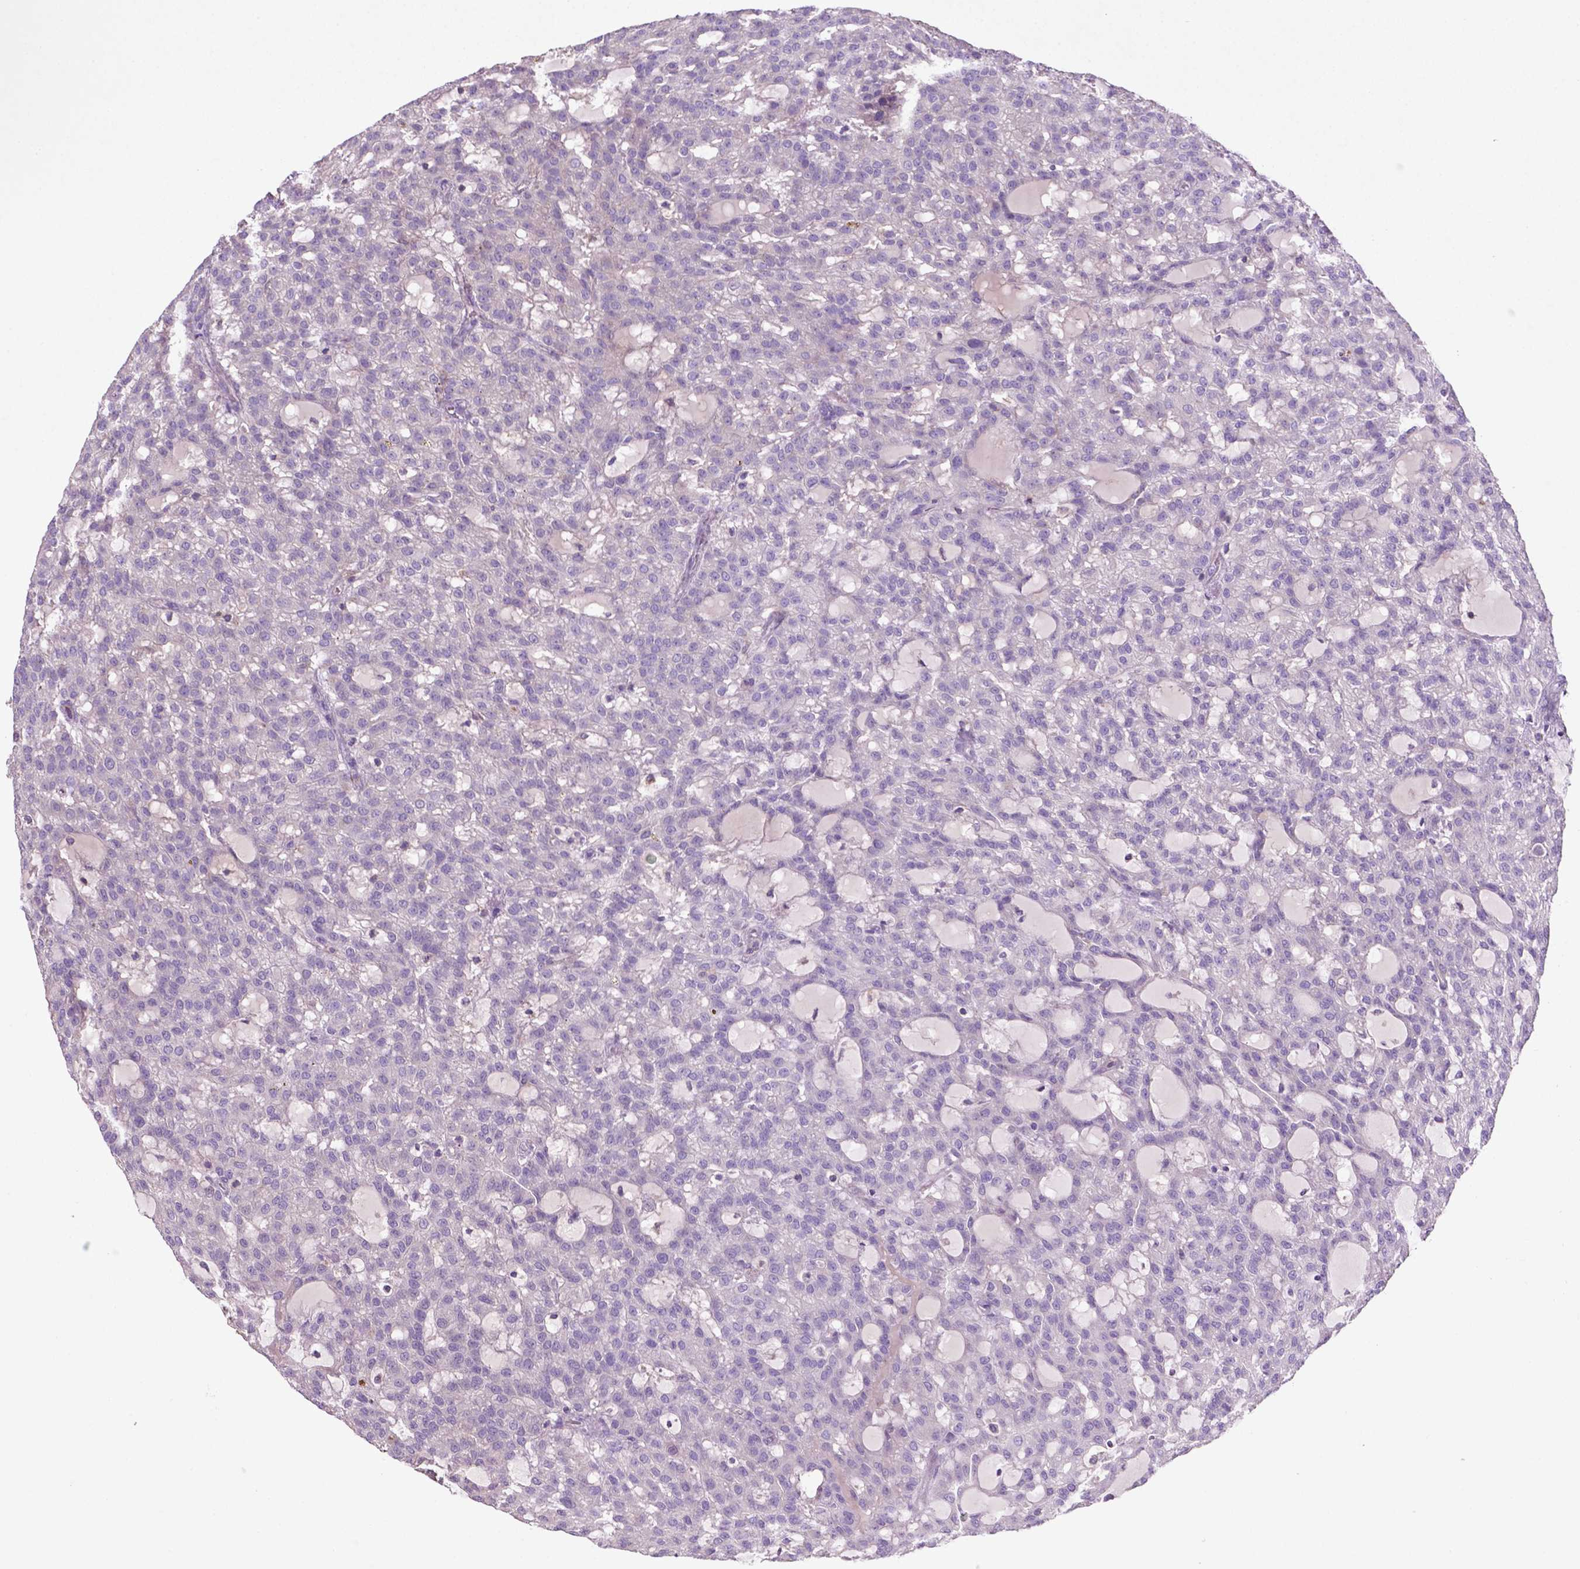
{"staining": {"intensity": "negative", "quantity": "none", "location": "none"}, "tissue": "renal cancer", "cell_type": "Tumor cells", "image_type": "cancer", "snomed": [{"axis": "morphology", "description": "Adenocarcinoma, NOS"}, {"axis": "topography", "description": "Kidney"}], "caption": "Immunohistochemical staining of human renal adenocarcinoma demonstrates no significant positivity in tumor cells.", "gene": "BMP4", "patient": {"sex": "male", "age": 63}}